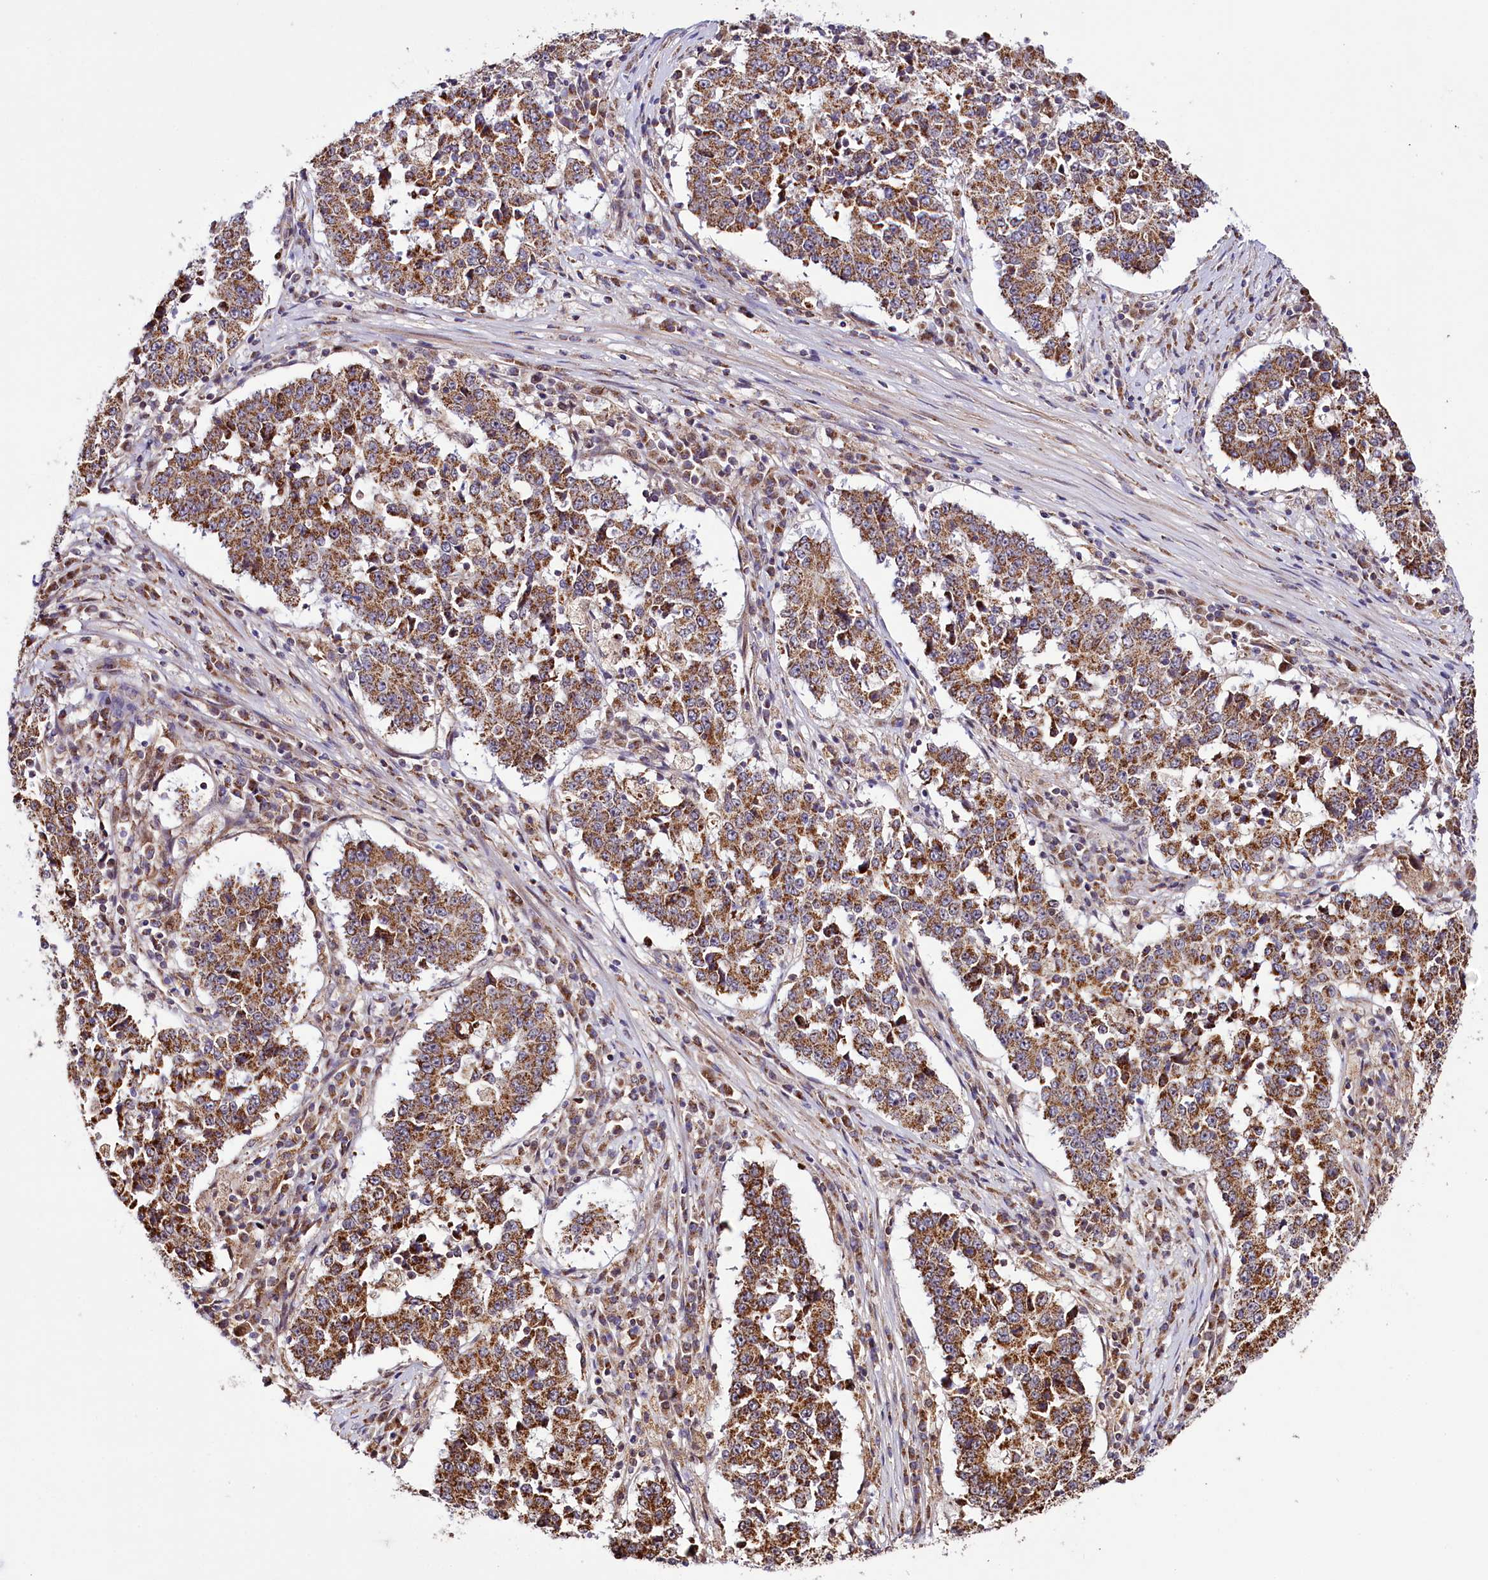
{"staining": {"intensity": "moderate", "quantity": ">75%", "location": "cytoplasmic/membranous"}, "tissue": "stomach cancer", "cell_type": "Tumor cells", "image_type": "cancer", "snomed": [{"axis": "morphology", "description": "Adenocarcinoma, NOS"}, {"axis": "topography", "description": "Stomach"}], "caption": "This histopathology image exhibits IHC staining of adenocarcinoma (stomach), with medium moderate cytoplasmic/membranous staining in about >75% of tumor cells.", "gene": "ST7", "patient": {"sex": "male", "age": 59}}